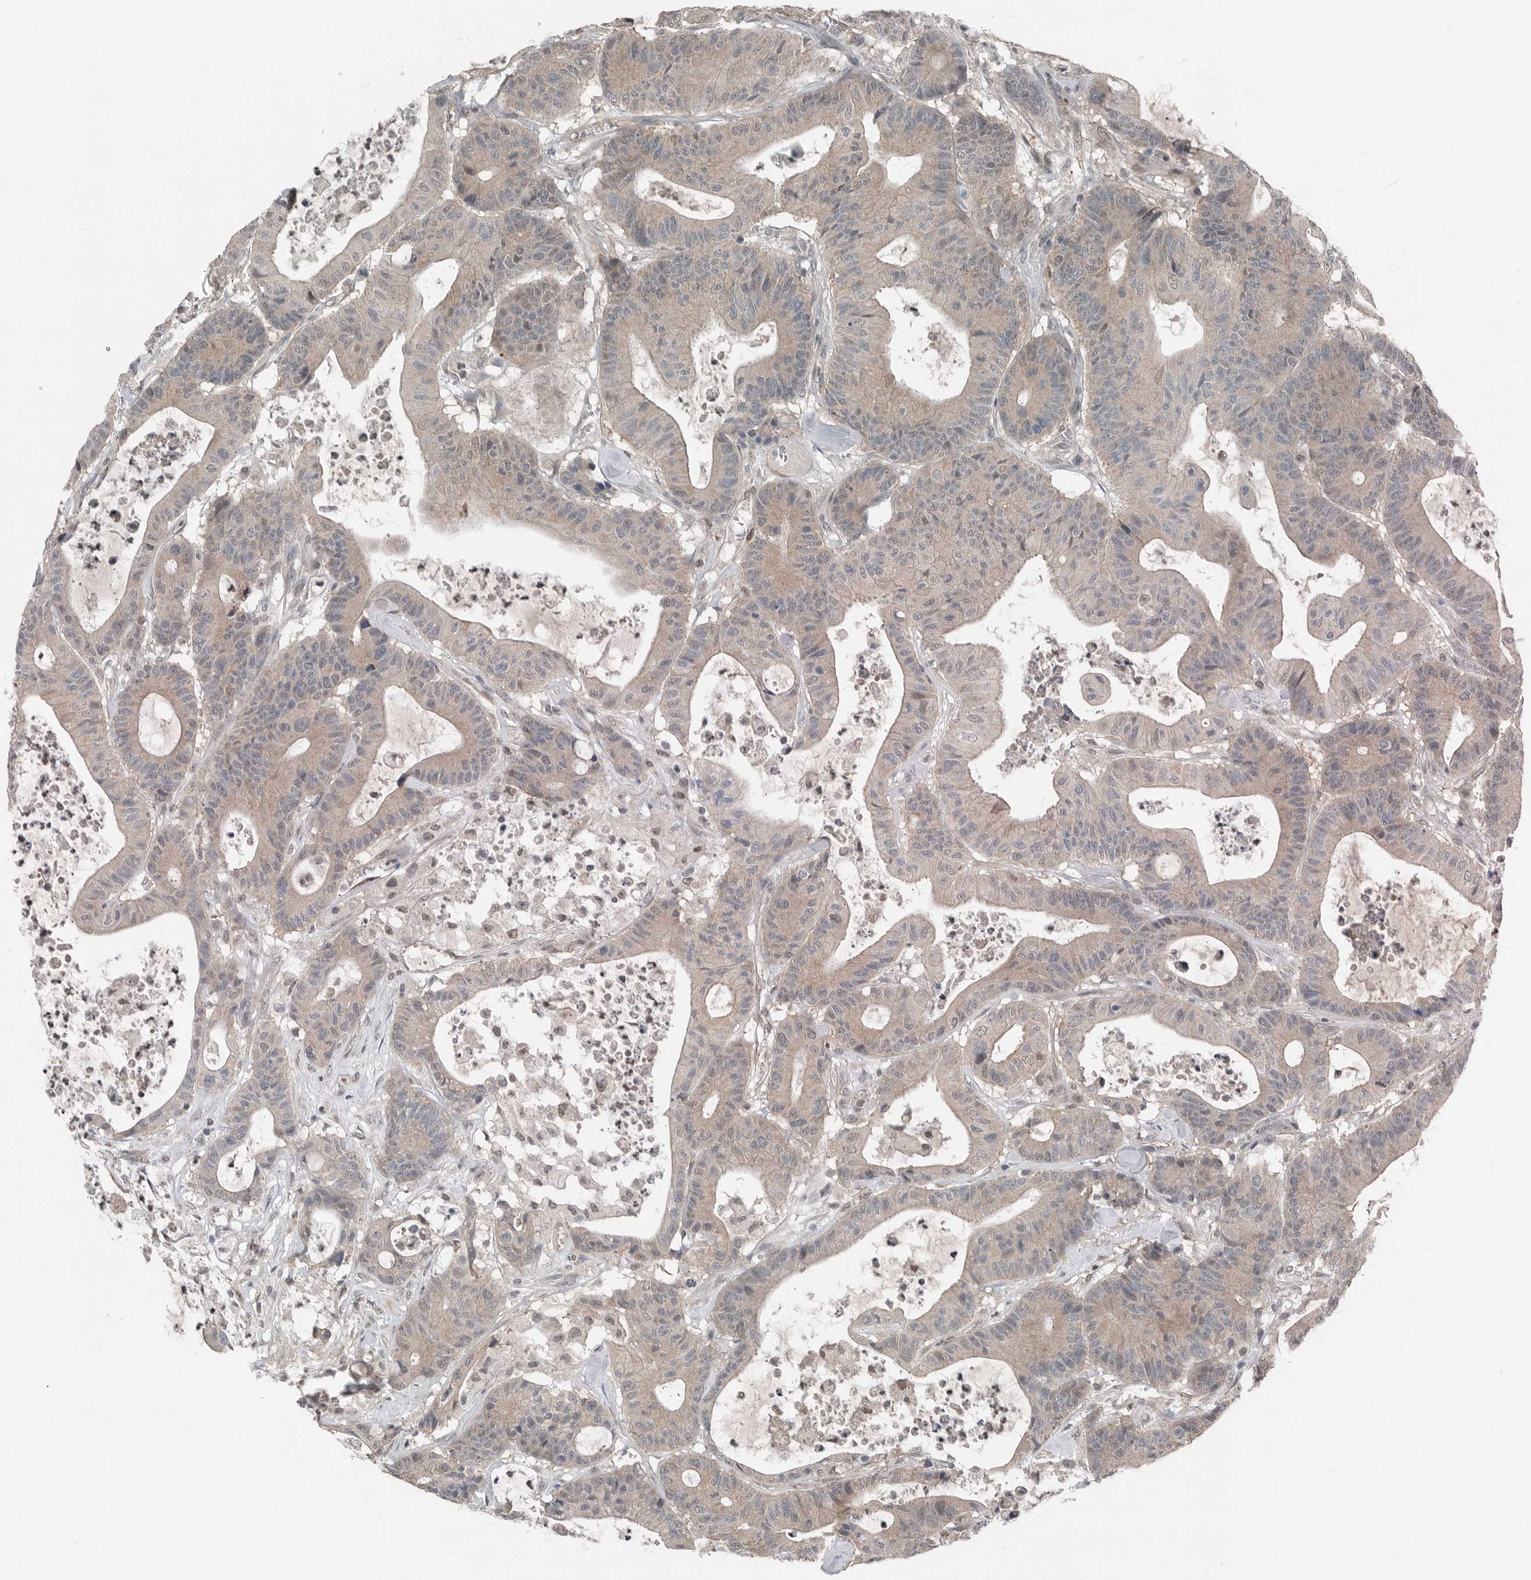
{"staining": {"intensity": "weak", "quantity": "25%-75%", "location": "cytoplasmic/membranous"}, "tissue": "colorectal cancer", "cell_type": "Tumor cells", "image_type": "cancer", "snomed": [{"axis": "morphology", "description": "Adenocarcinoma, NOS"}, {"axis": "topography", "description": "Colon"}], "caption": "A high-resolution micrograph shows IHC staining of colorectal cancer (adenocarcinoma), which shows weak cytoplasmic/membranous expression in about 25%-75% of tumor cells.", "gene": "MFAP3L", "patient": {"sex": "female", "age": 84}}